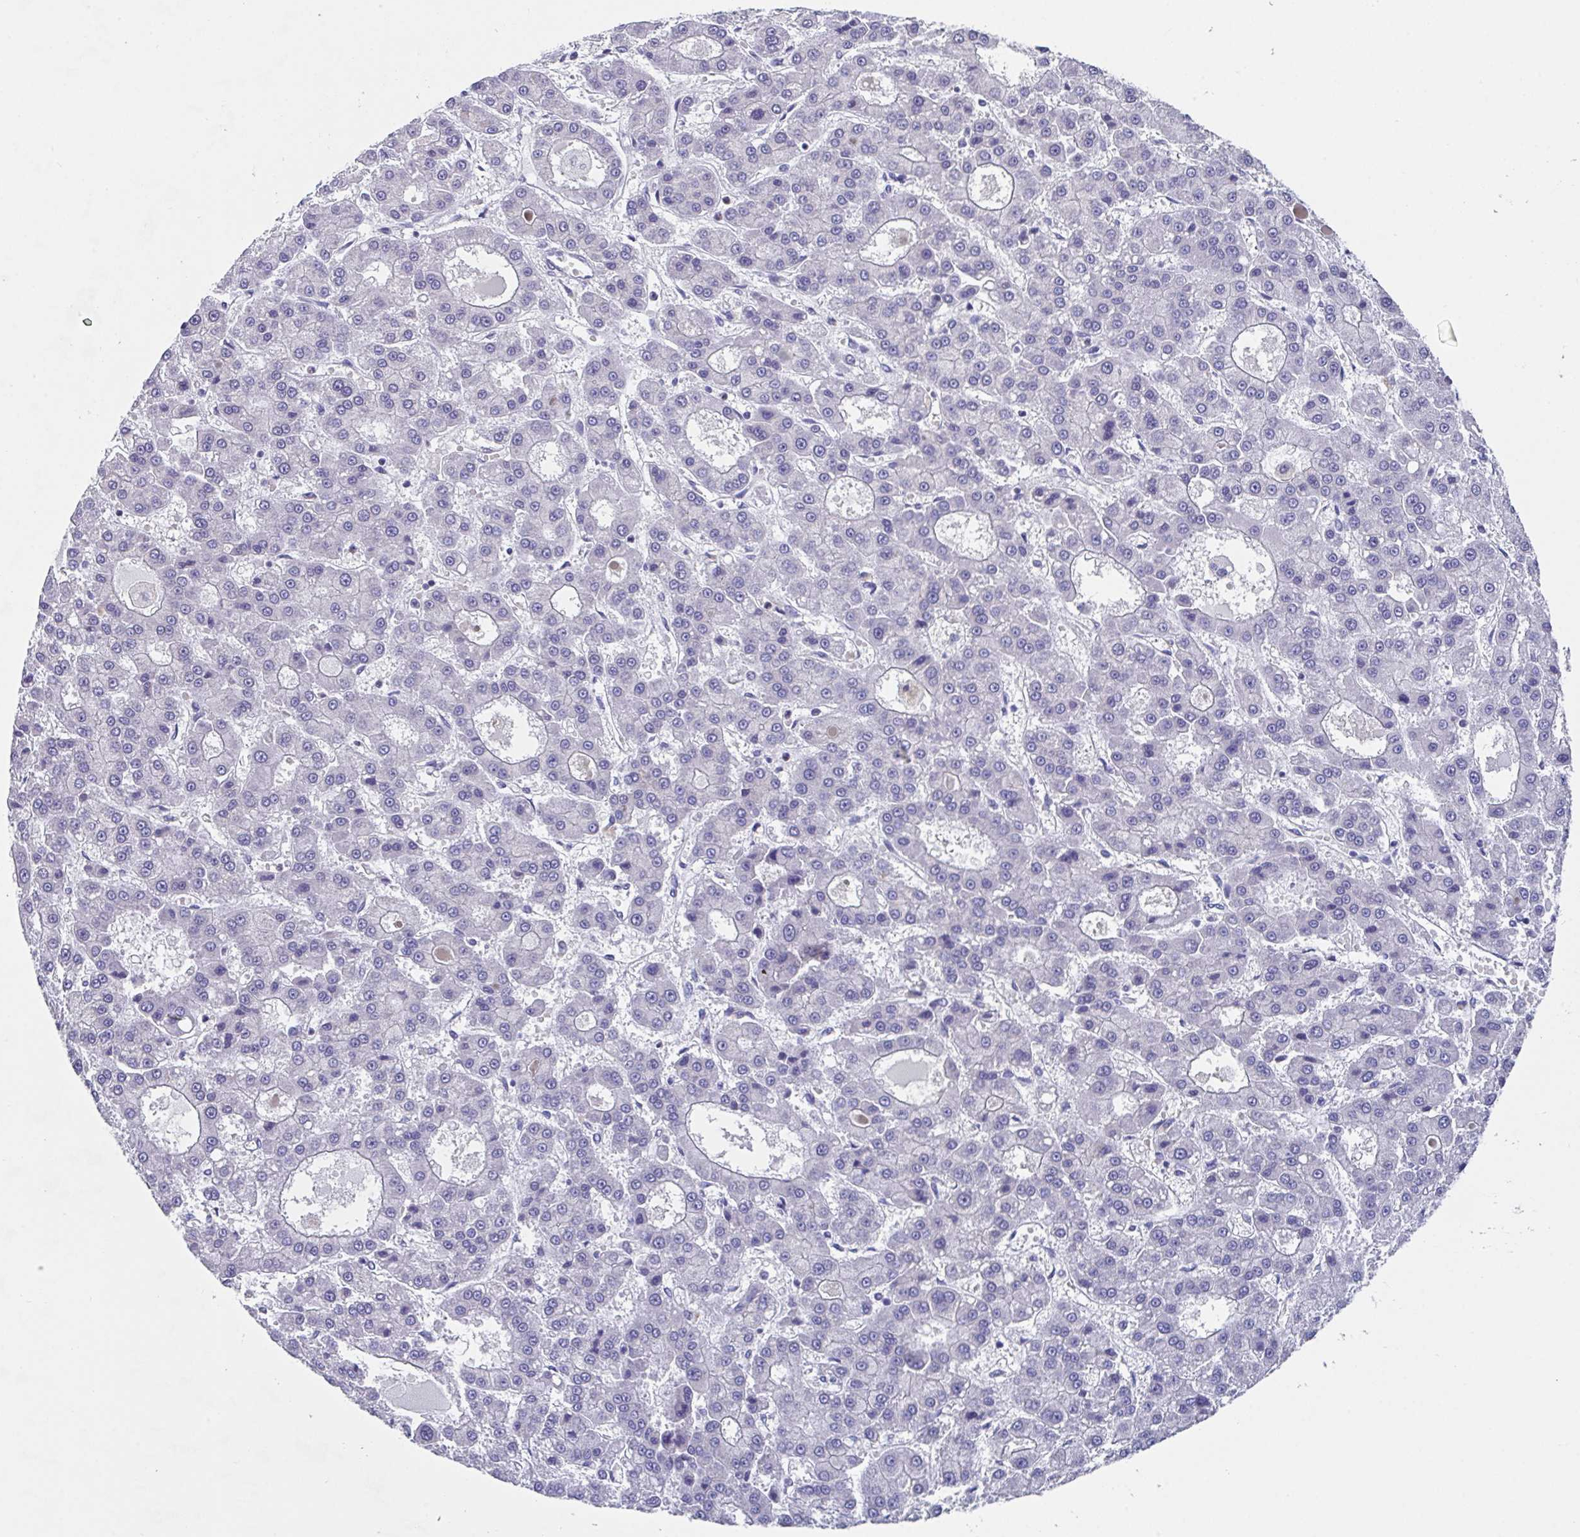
{"staining": {"intensity": "negative", "quantity": "none", "location": "none"}, "tissue": "liver cancer", "cell_type": "Tumor cells", "image_type": "cancer", "snomed": [{"axis": "morphology", "description": "Carcinoma, Hepatocellular, NOS"}, {"axis": "topography", "description": "Liver"}], "caption": "Photomicrograph shows no significant protein positivity in tumor cells of liver cancer.", "gene": "LRRC58", "patient": {"sex": "male", "age": 70}}